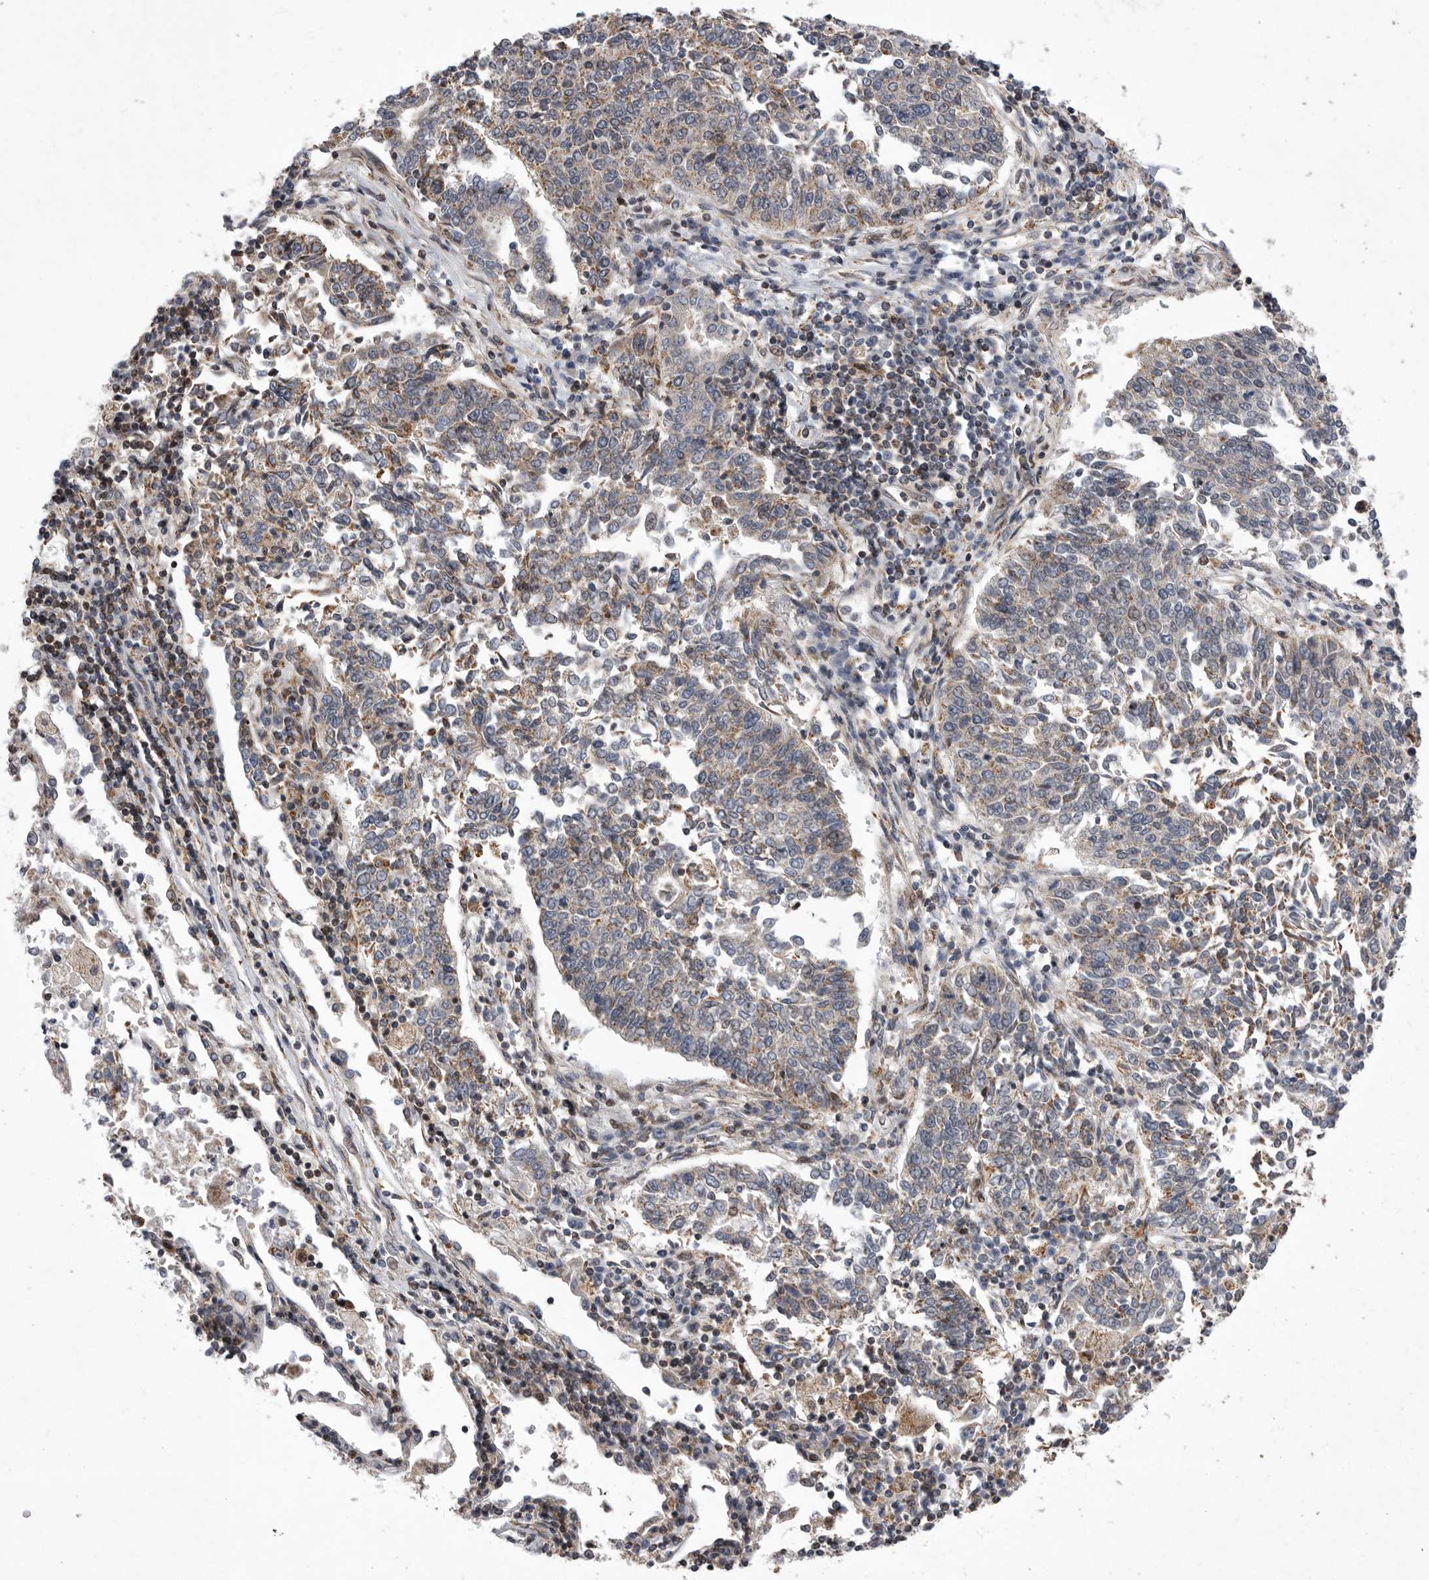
{"staining": {"intensity": "weak", "quantity": "25%-75%", "location": "cytoplasmic/membranous"}, "tissue": "lung cancer", "cell_type": "Tumor cells", "image_type": "cancer", "snomed": [{"axis": "morphology", "description": "Normal tissue, NOS"}, {"axis": "morphology", "description": "Squamous cell carcinoma, NOS"}, {"axis": "topography", "description": "Cartilage tissue"}, {"axis": "topography", "description": "Lung"}, {"axis": "topography", "description": "Peripheral nerve tissue"}], "caption": "Immunohistochemistry (DAB) staining of lung squamous cell carcinoma displays weak cytoplasmic/membranous protein staining in about 25%-75% of tumor cells. Nuclei are stained in blue.", "gene": "MPZL1", "patient": {"sex": "female", "age": 49}}